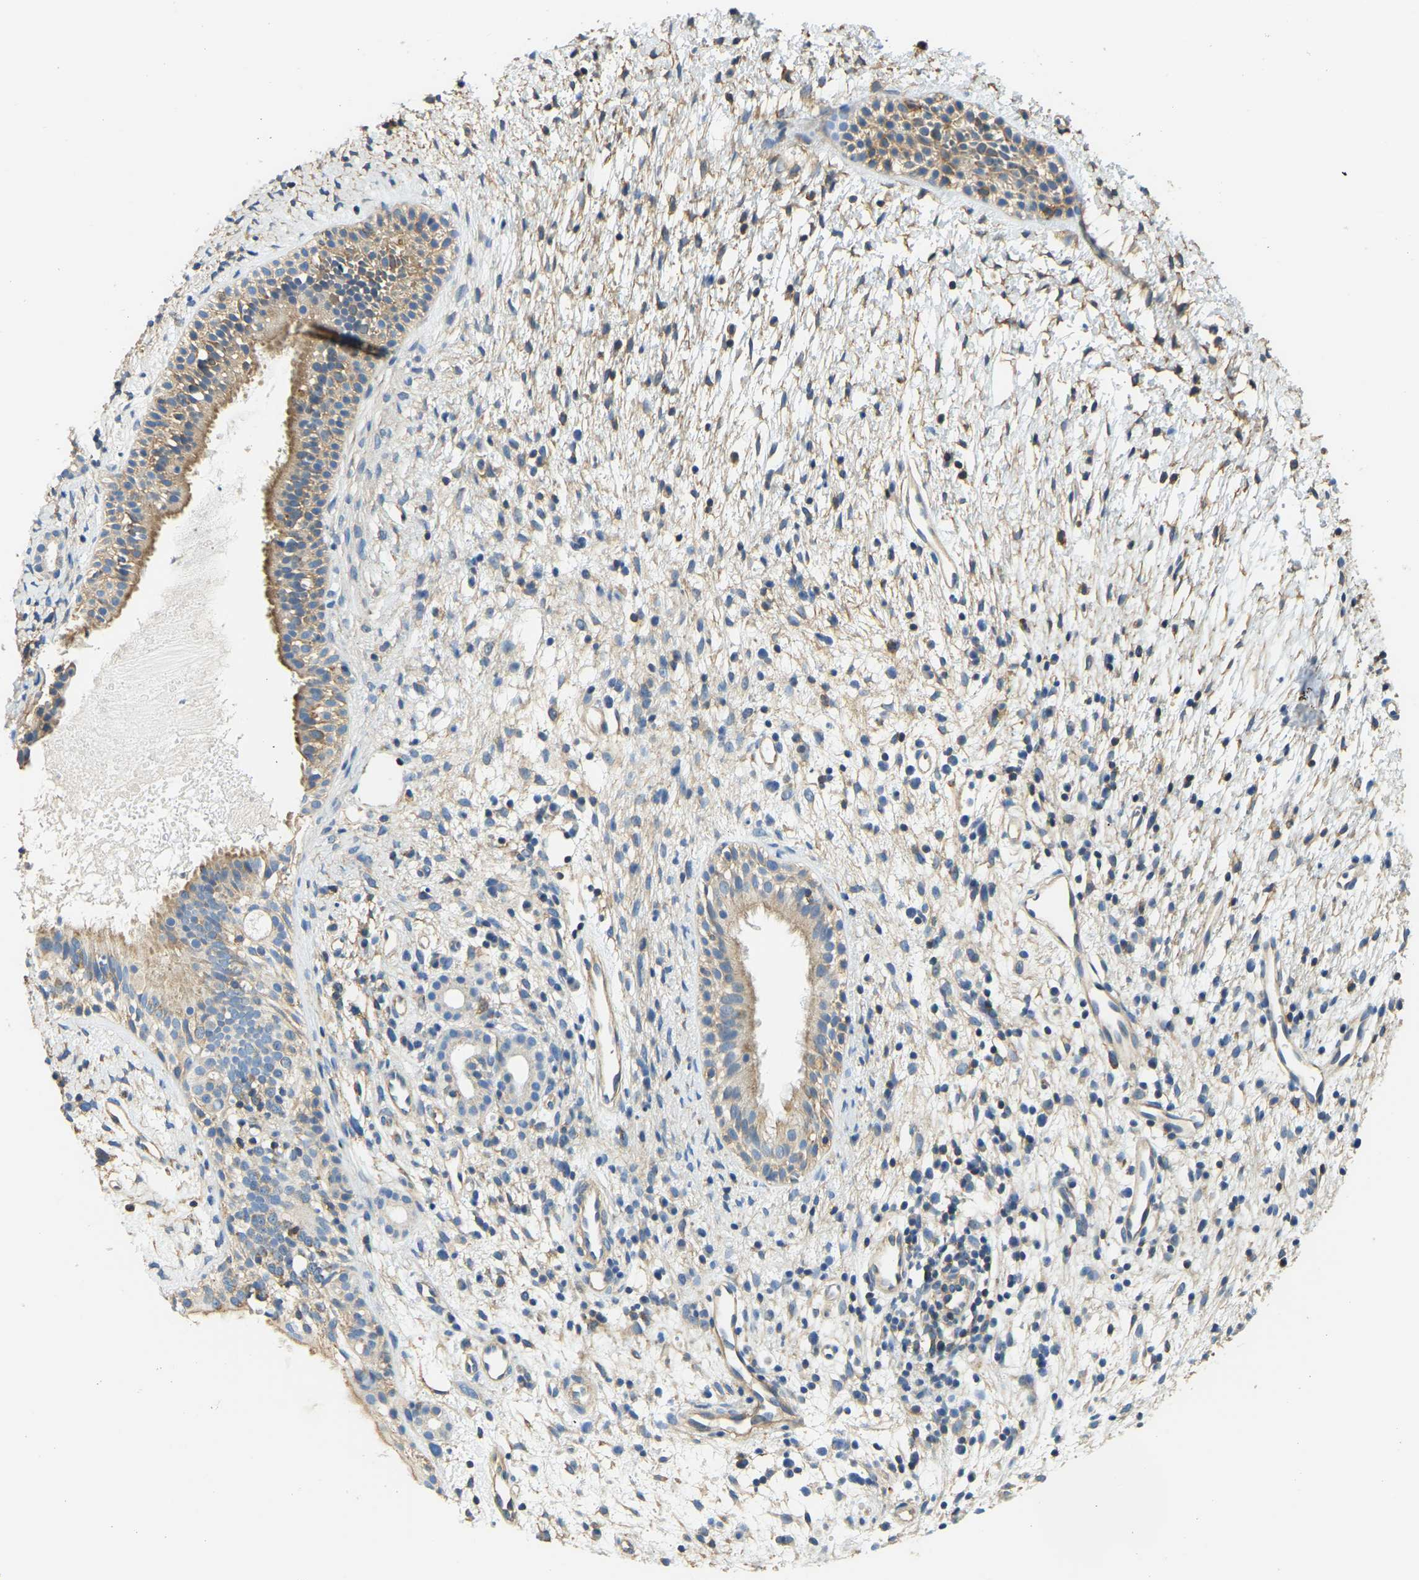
{"staining": {"intensity": "moderate", "quantity": ">75%", "location": "cytoplasmic/membranous"}, "tissue": "nasopharynx", "cell_type": "Respiratory epithelial cells", "image_type": "normal", "snomed": [{"axis": "morphology", "description": "Normal tissue, NOS"}, {"axis": "topography", "description": "Nasopharynx"}], "caption": "About >75% of respiratory epithelial cells in benign nasopharynx show moderate cytoplasmic/membranous protein expression as visualized by brown immunohistochemical staining.", "gene": "AHNAK", "patient": {"sex": "male", "age": 22}}